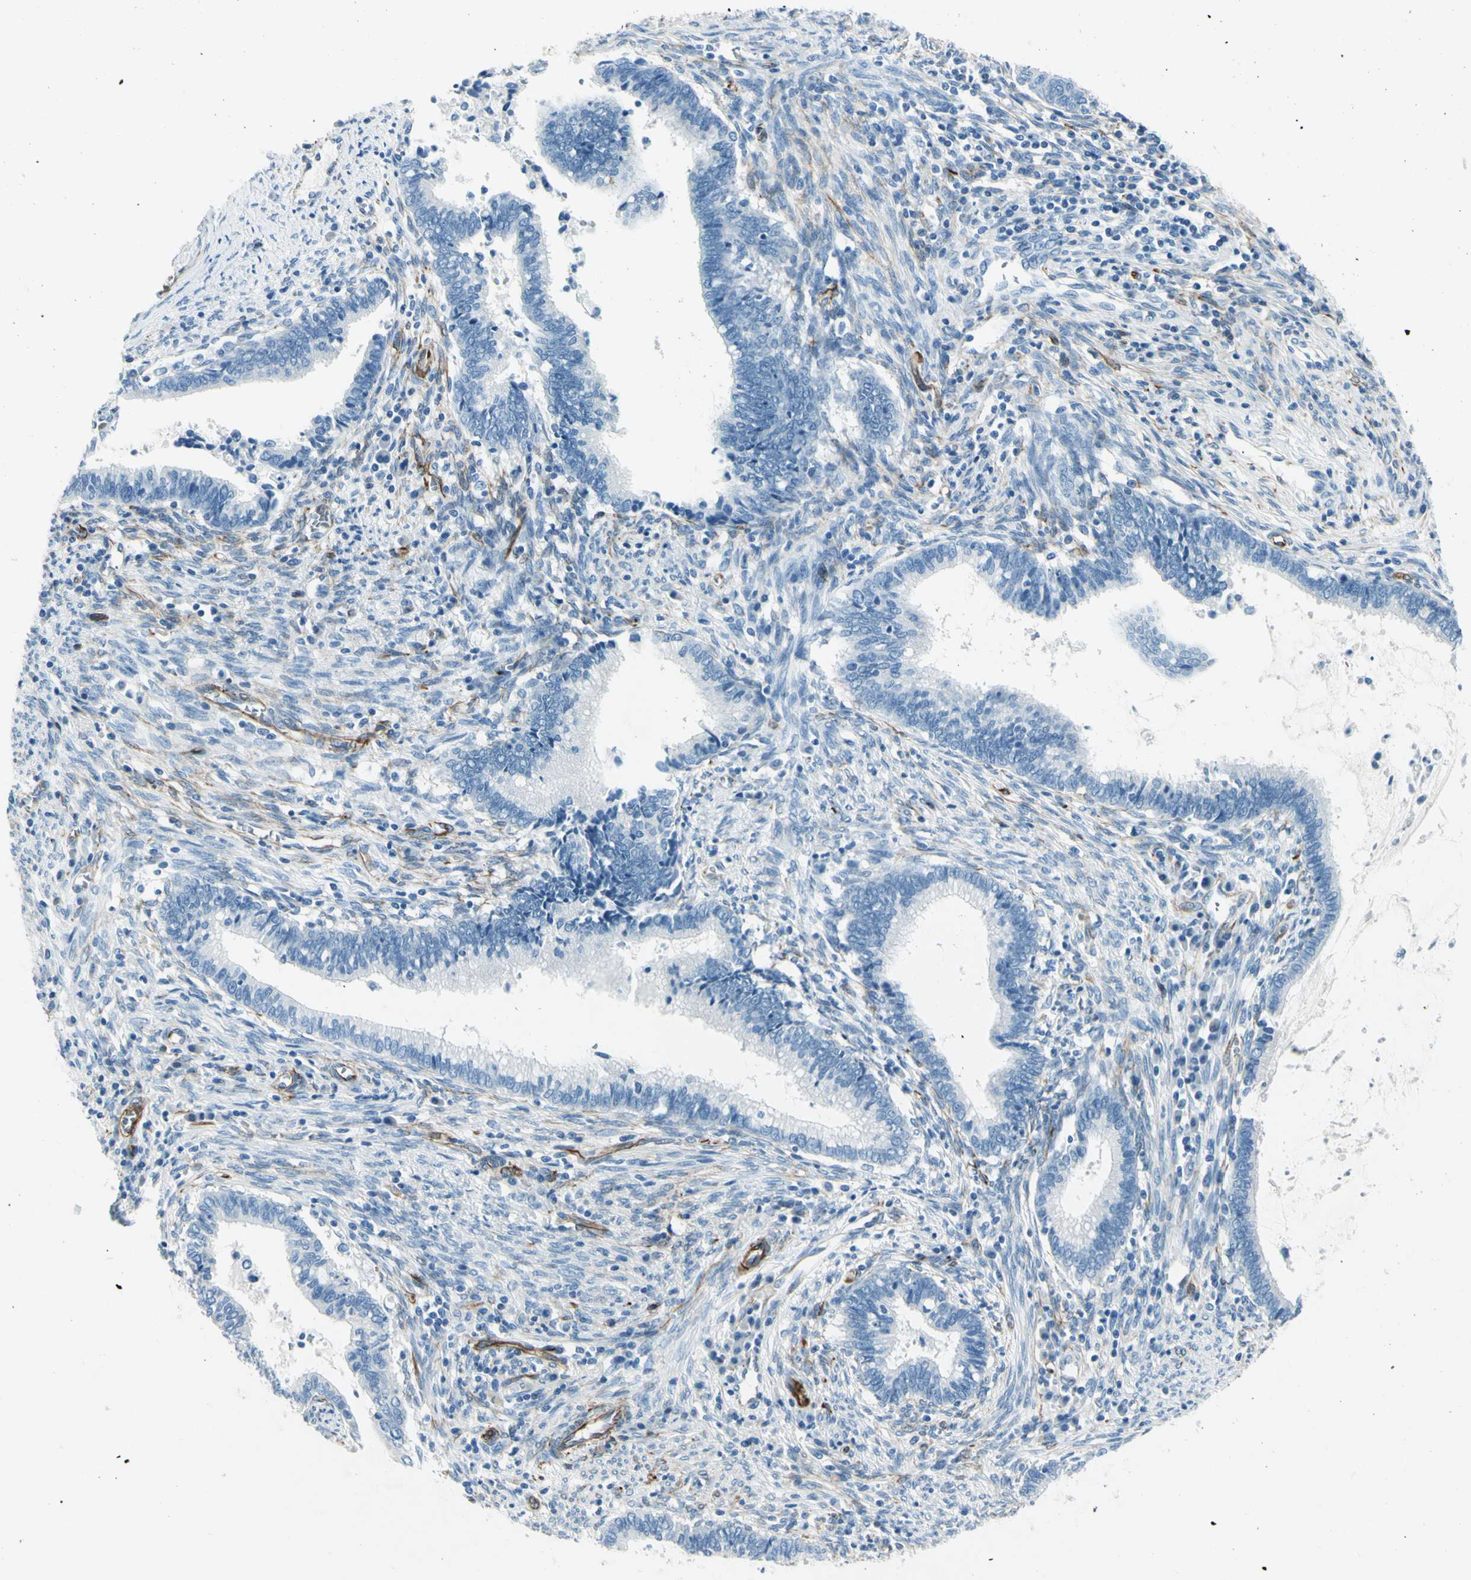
{"staining": {"intensity": "negative", "quantity": "none", "location": "none"}, "tissue": "cervical cancer", "cell_type": "Tumor cells", "image_type": "cancer", "snomed": [{"axis": "morphology", "description": "Adenocarcinoma, NOS"}, {"axis": "topography", "description": "Cervix"}], "caption": "IHC histopathology image of neoplastic tissue: human cervical cancer stained with DAB exhibits no significant protein positivity in tumor cells.", "gene": "PTH2R", "patient": {"sex": "female", "age": 44}}